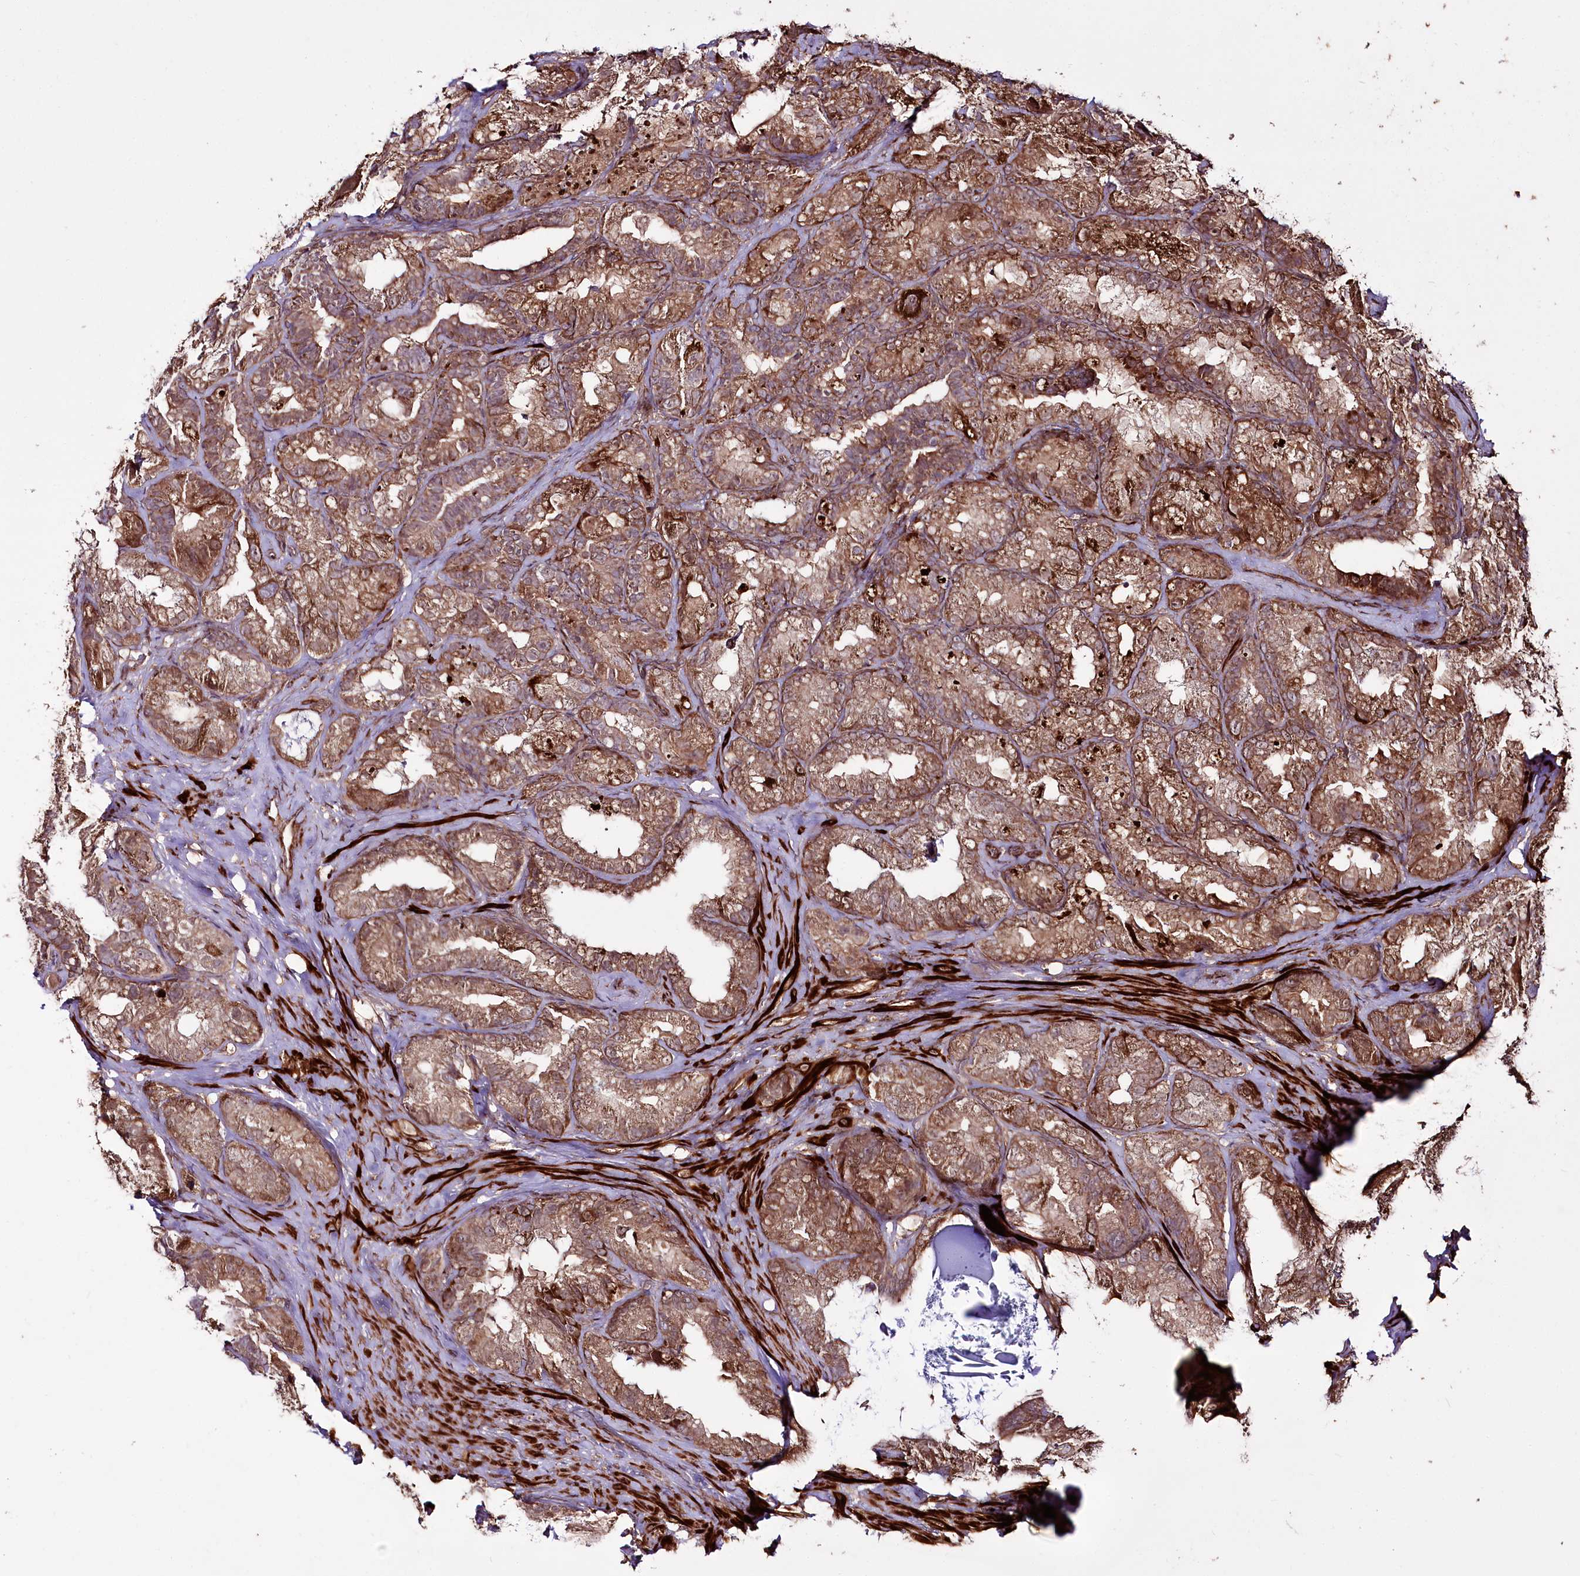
{"staining": {"intensity": "moderate", "quantity": ">75%", "location": "cytoplasmic/membranous"}, "tissue": "seminal vesicle", "cell_type": "Glandular cells", "image_type": "normal", "snomed": [{"axis": "morphology", "description": "Normal tissue, NOS"}, {"axis": "topography", "description": "Seminal veicle"}], "caption": "Human seminal vesicle stained for a protein (brown) exhibits moderate cytoplasmic/membranous positive positivity in approximately >75% of glandular cells.", "gene": "REXO2", "patient": {"sex": "male", "age": 60}}